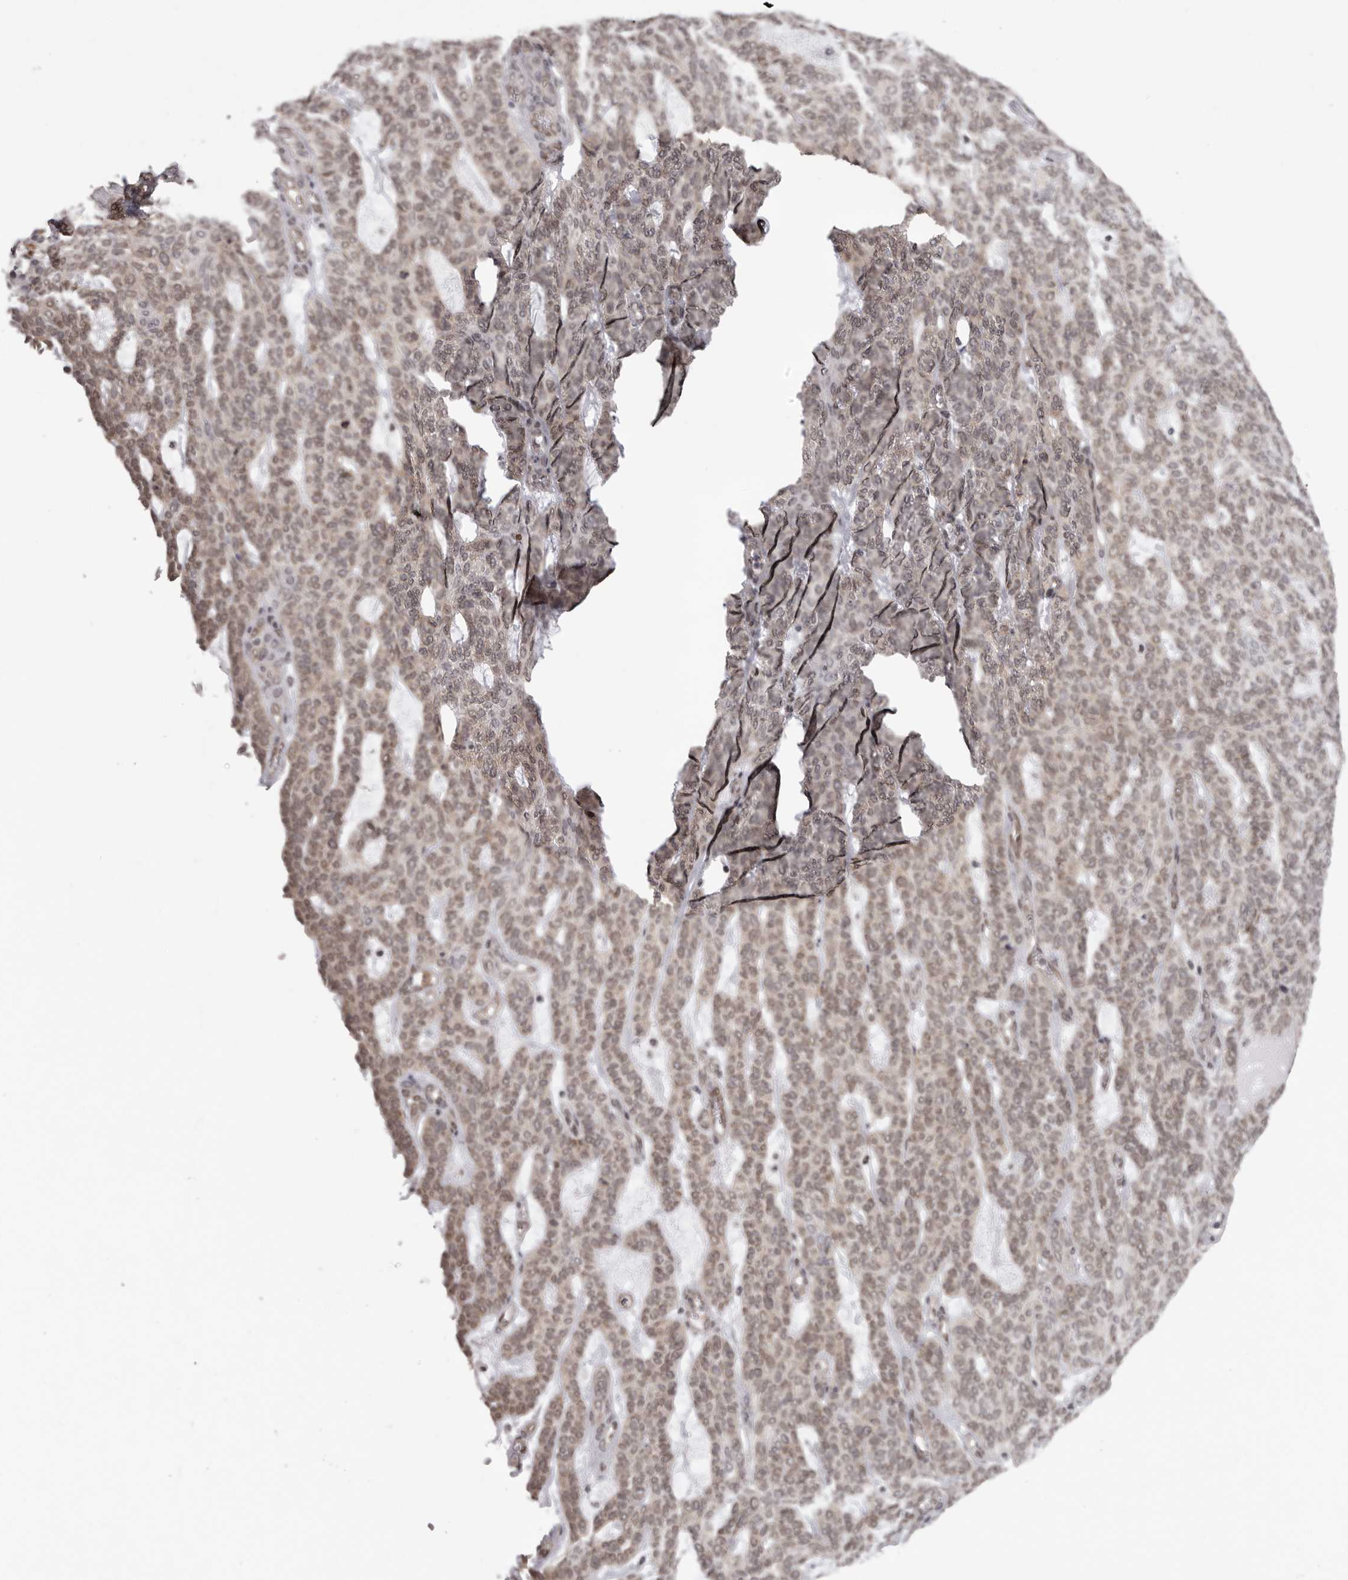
{"staining": {"intensity": "moderate", "quantity": ">75%", "location": "nuclear"}, "tissue": "skin cancer", "cell_type": "Tumor cells", "image_type": "cancer", "snomed": [{"axis": "morphology", "description": "Squamous cell carcinoma, NOS"}, {"axis": "topography", "description": "Skin"}], "caption": "Skin cancer was stained to show a protein in brown. There is medium levels of moderate nuclear positivity in about >75% of tumor cells.", "gene": "RNF2", "patient": {"sex": "female", "age": 90}}